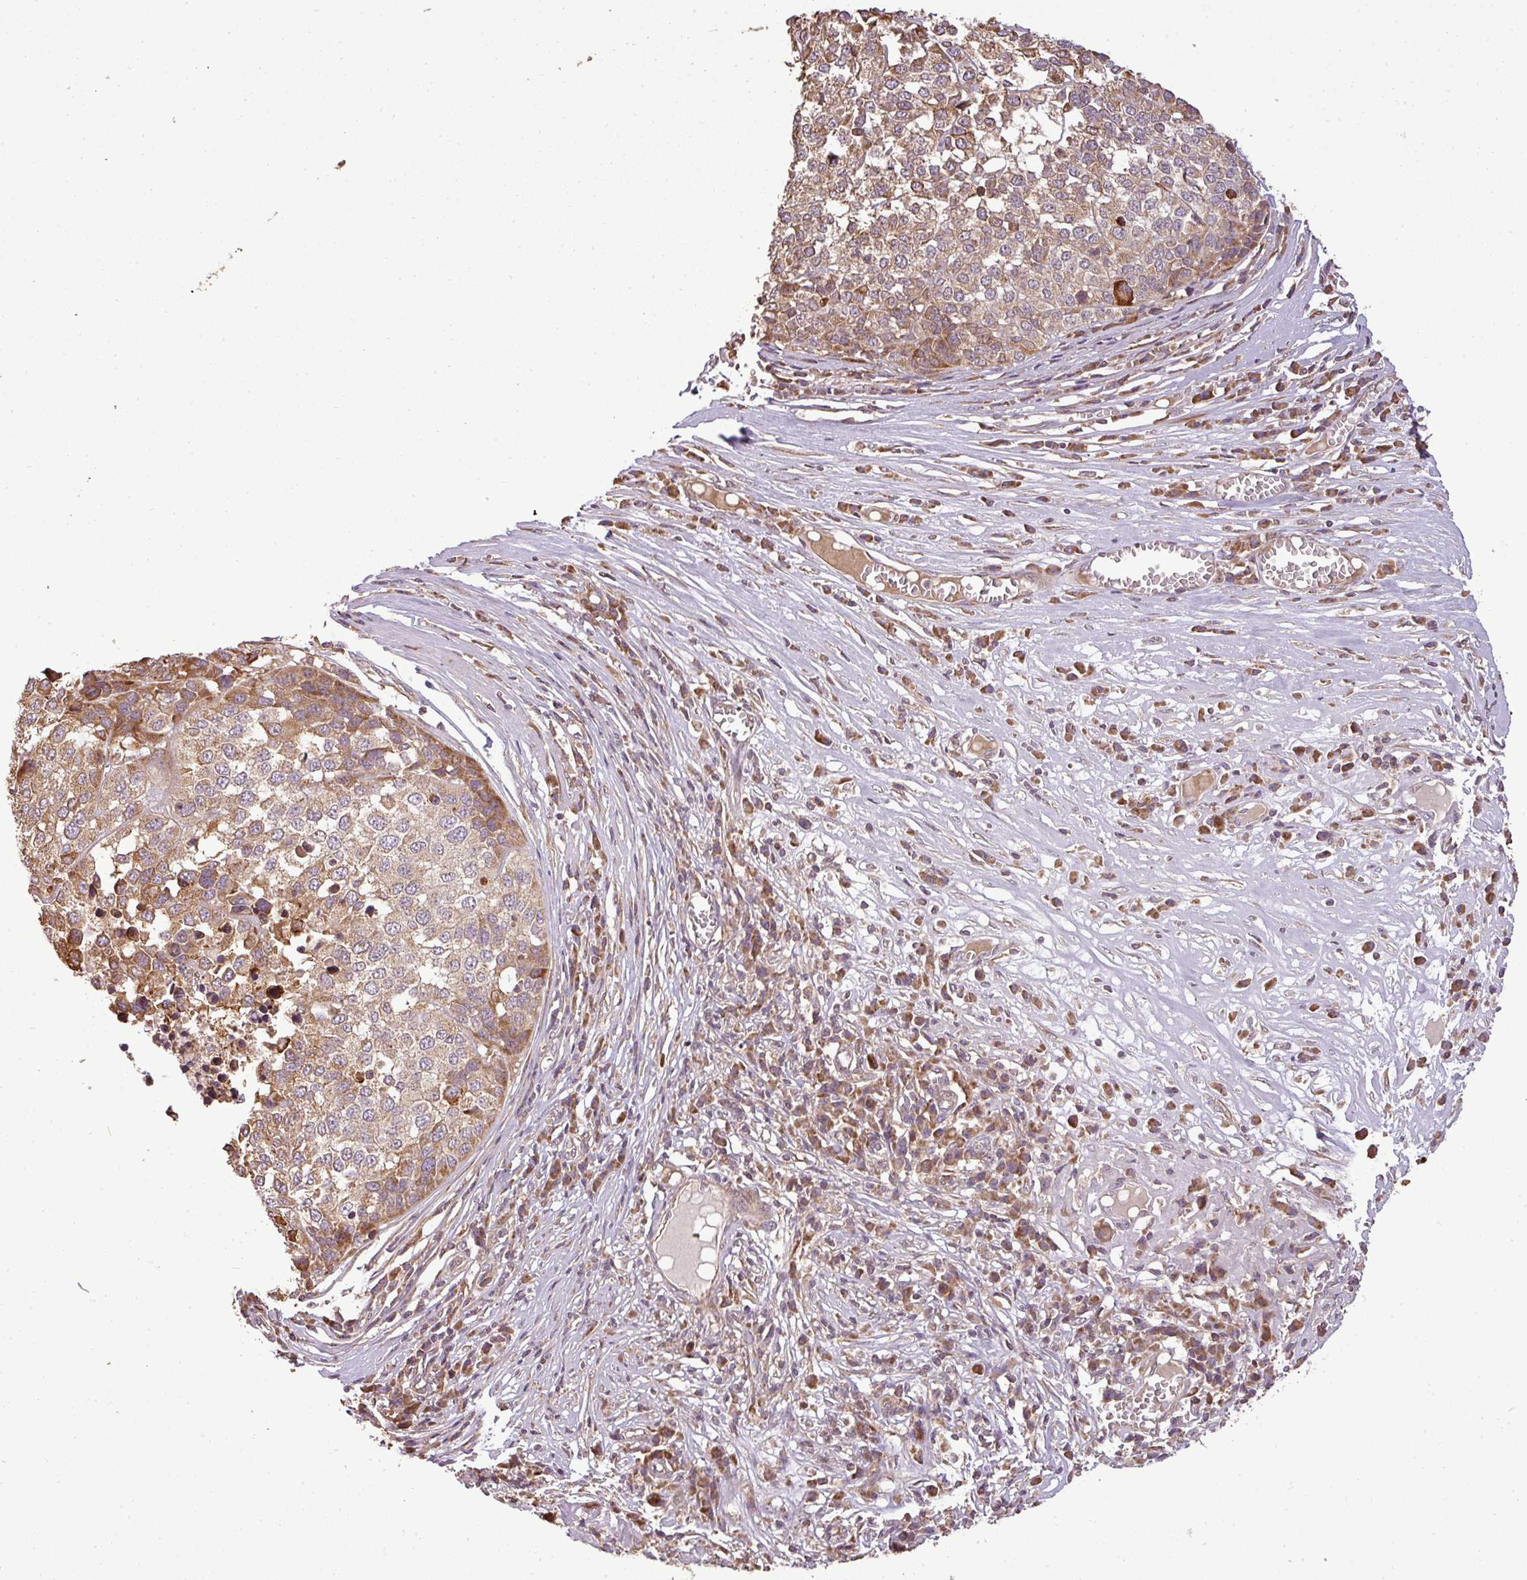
{"staining": {"intensity": "moderate", "quantity": ">75%", "location": "cytoplasmic/membranous"}, "tissue": "melanoma", "cell_type": "Tumor cells", "image_type": "cancer", "snomed": [{"axis": "morphology", "description": "Malignant melanoma, Metastatic site"}, {"axis": "topography", "description": "Lymph node"}], "caption": "A high-resolution photomicrograph shows IHC staining of melanoma, which shows moderate cytoplasmic/membranous staining in approximately >75% of tumor cells.", "gene": "FAIM", "patient": {"sex": "male", "age": 44}}